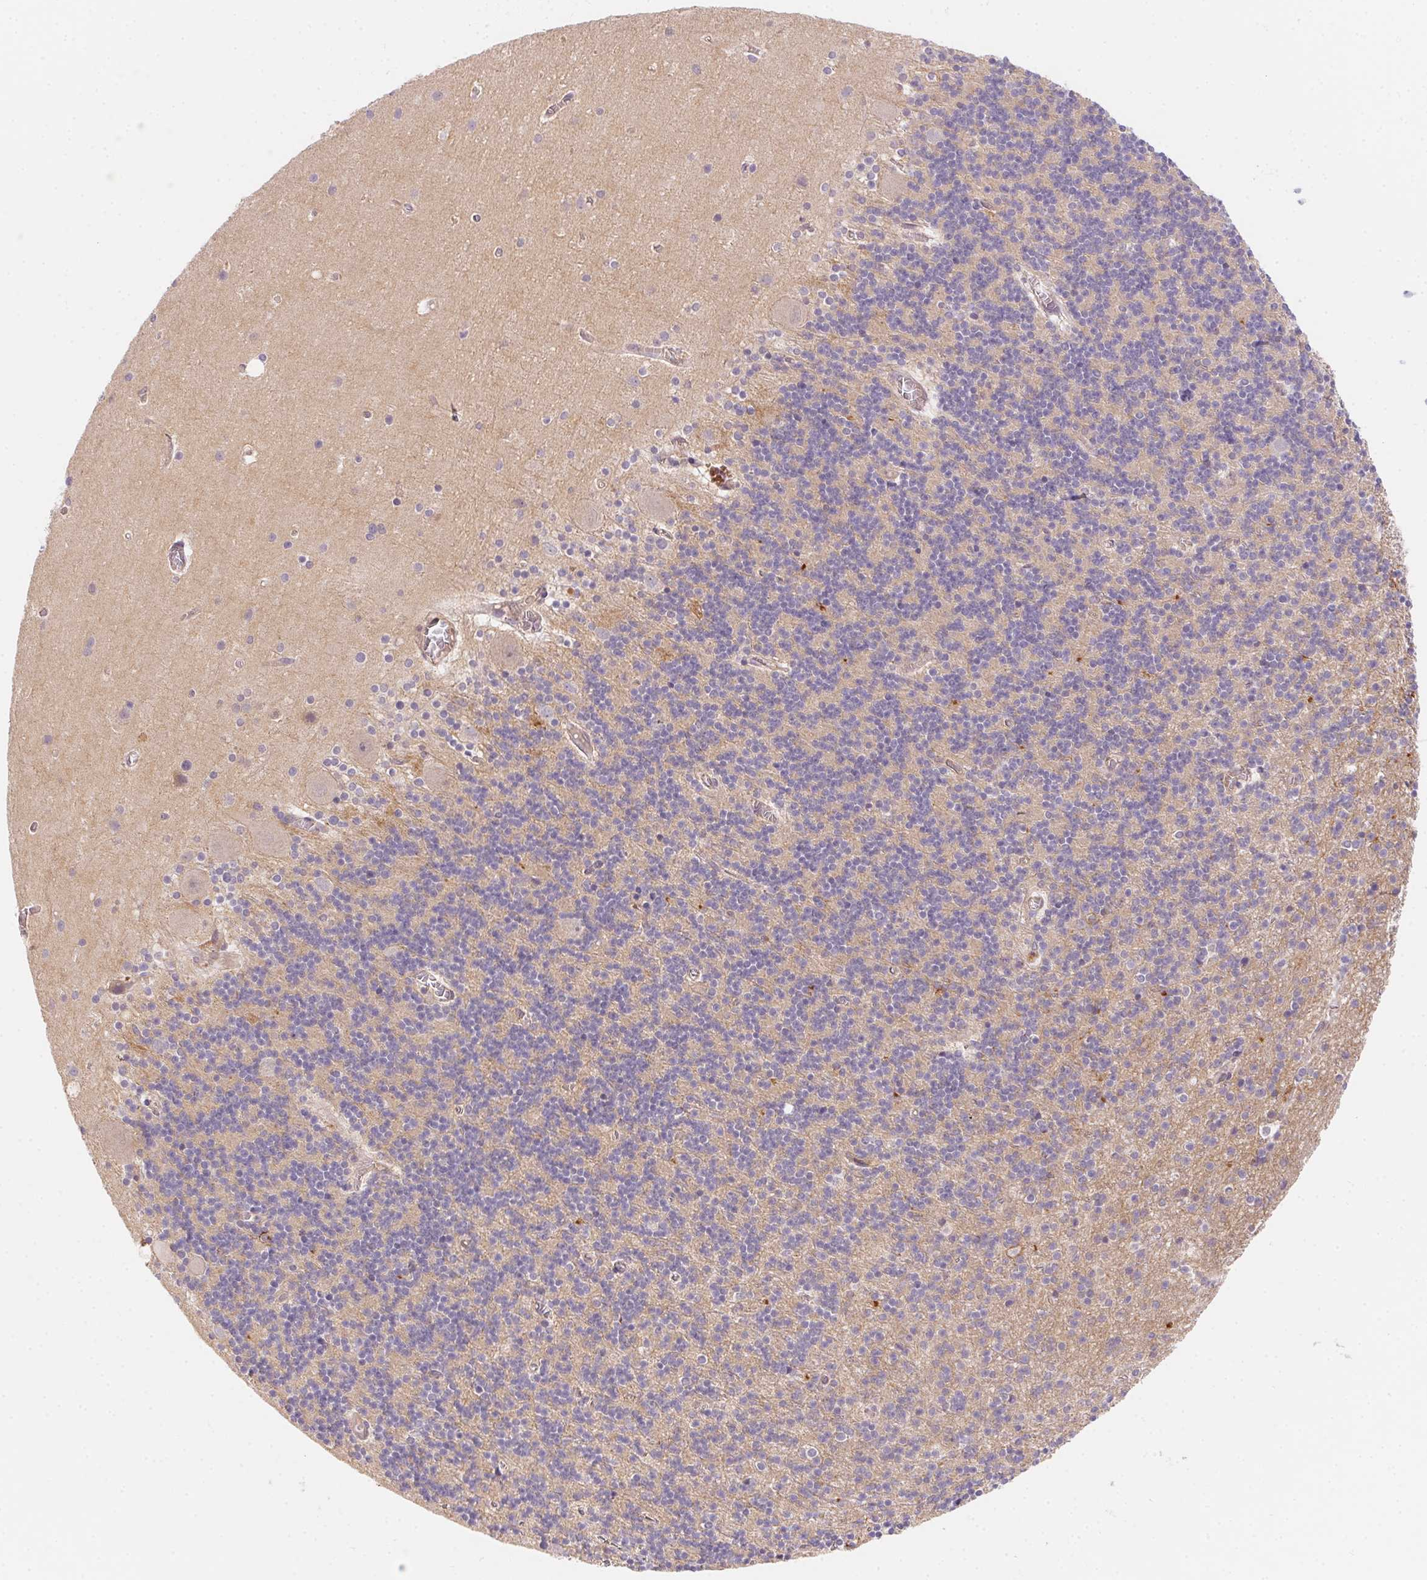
{"staining": {"intensity": "negative", "quantity": "none", "location": "none"}, "tissue": "cerebellum", "cell_type": "Cells in granular layer", "image_type": "normal", "snomed": [{"axis": "morphology", "description": "Normal tissue, NOS"}, {"axis": "topography", "description": "Cerebellum"}], "caption": "An immunohistochemistry (IHC) photomicrograph of benign cerebellum is shown. There is no staining in cells in granular layer of cerebellum.", "gene": "PRKAA1", "patient": {"sex": "male", "age": 70}}